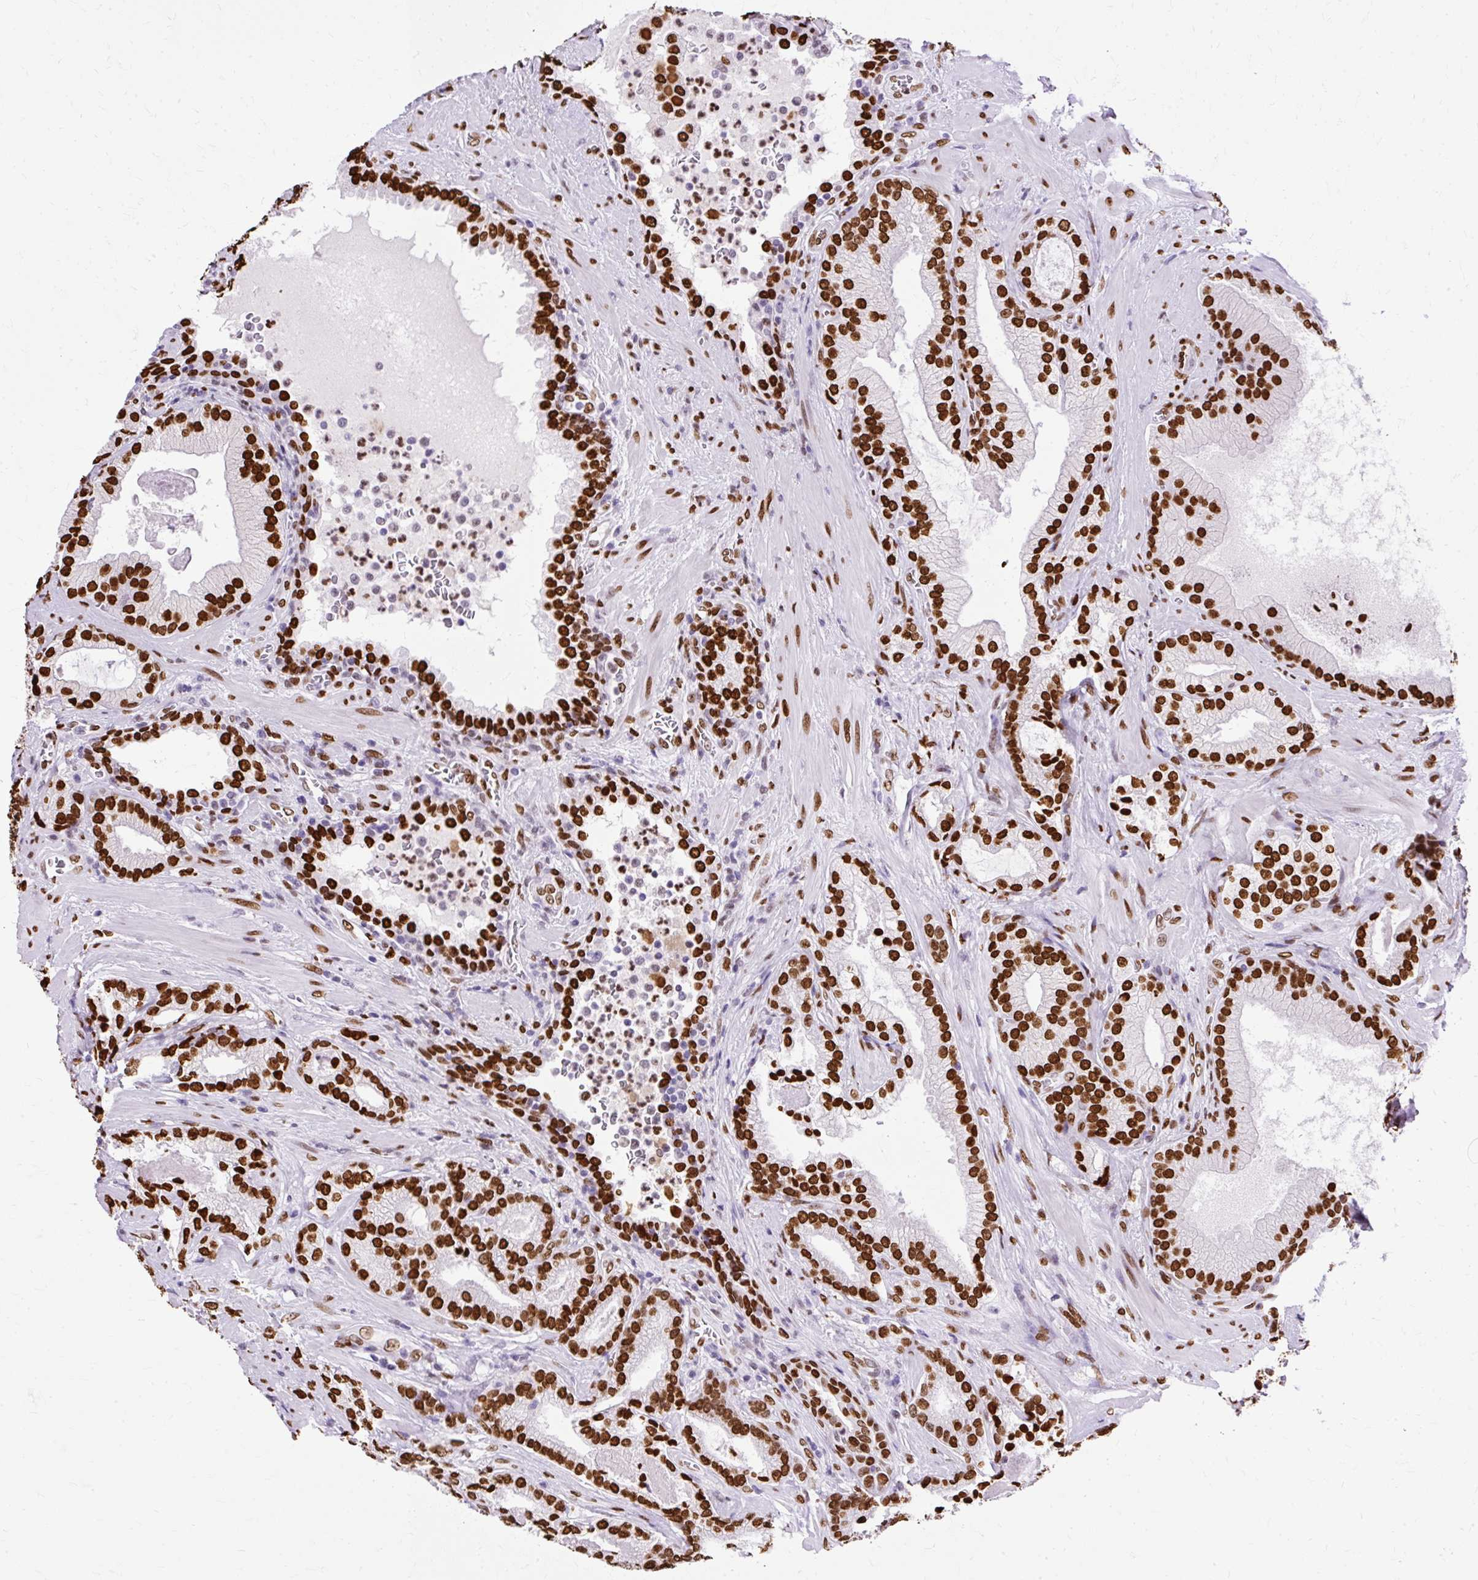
{"staining": {"intensity": "strong", "quantity": ">75%", "location": "nuclear"}, "tissue": "prostate cancer", "cell_type": "Tumor cells", "image_type": "cancer", "snomed": [{"axis": "morphology", "description": "Adenocarcinoma, High grade"}, {"axis": "topography", "description": "Prostate"}], "caption": "This photomicrograph demonstrates IHC staining of prostate cancer (adenocarcinoma (high-grade)), with high strong nuclear expression in about >75% of tumor cells.", "gene": "TMEM184C", "patient": {"sex": "male", "age": 68}}